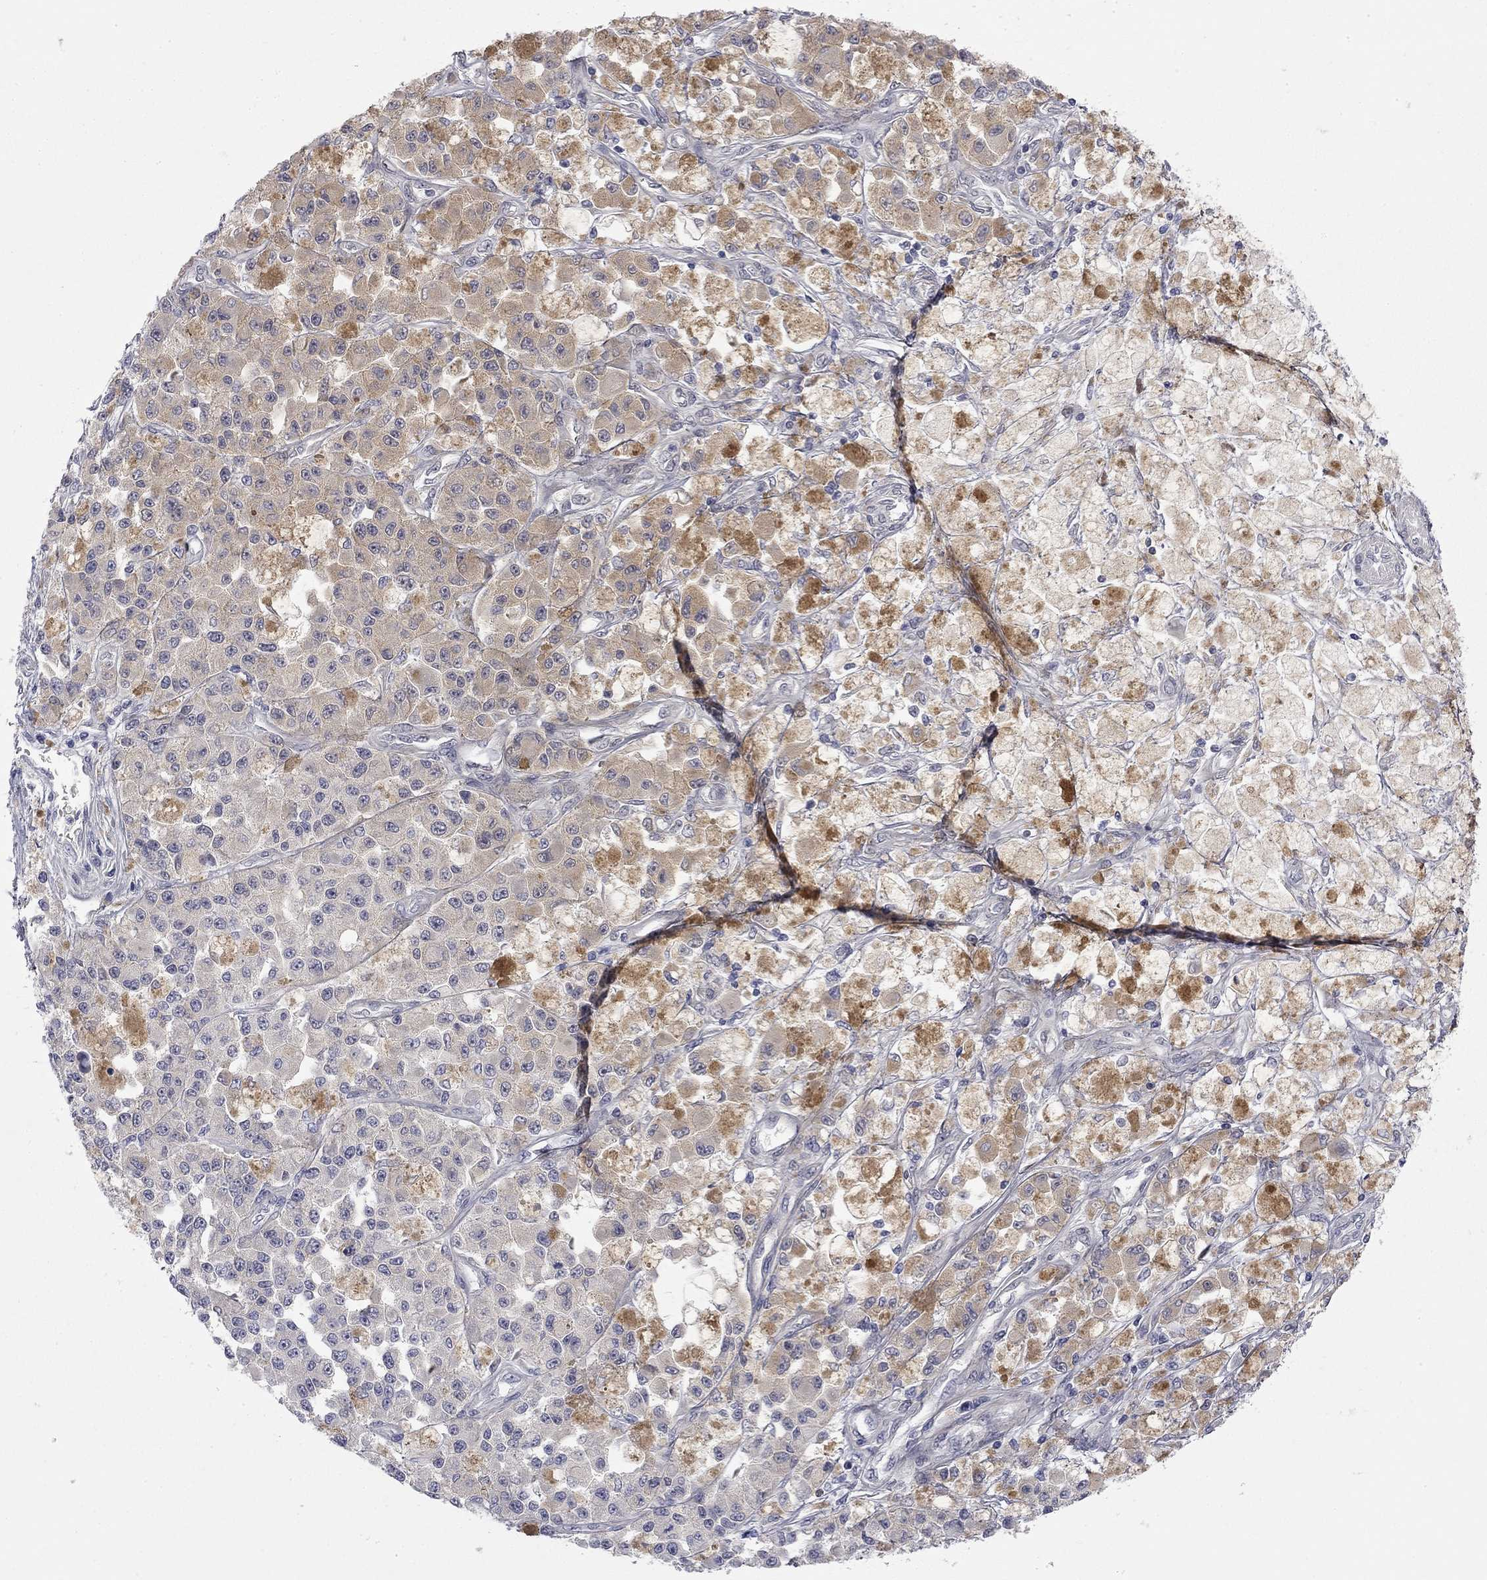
{"staining": {"intensity": "negative", "quantity": "none", "location": "none"}, "tissue": "melanoma", "cell_type": "Tumor cells", "image_type": "cancer", "snomed": [{"axis": "morphology", "description": "Malignant melanoma, NOS"}, {"axis": "topography", "description": "Skin"}], "caption": "Micrograph shows no significant protein positivity in tumor cells of melanoma. (DAB IHC, high magnification).", "gene": "ABCB4", "patient": {"sex": "female", "age": 58}}